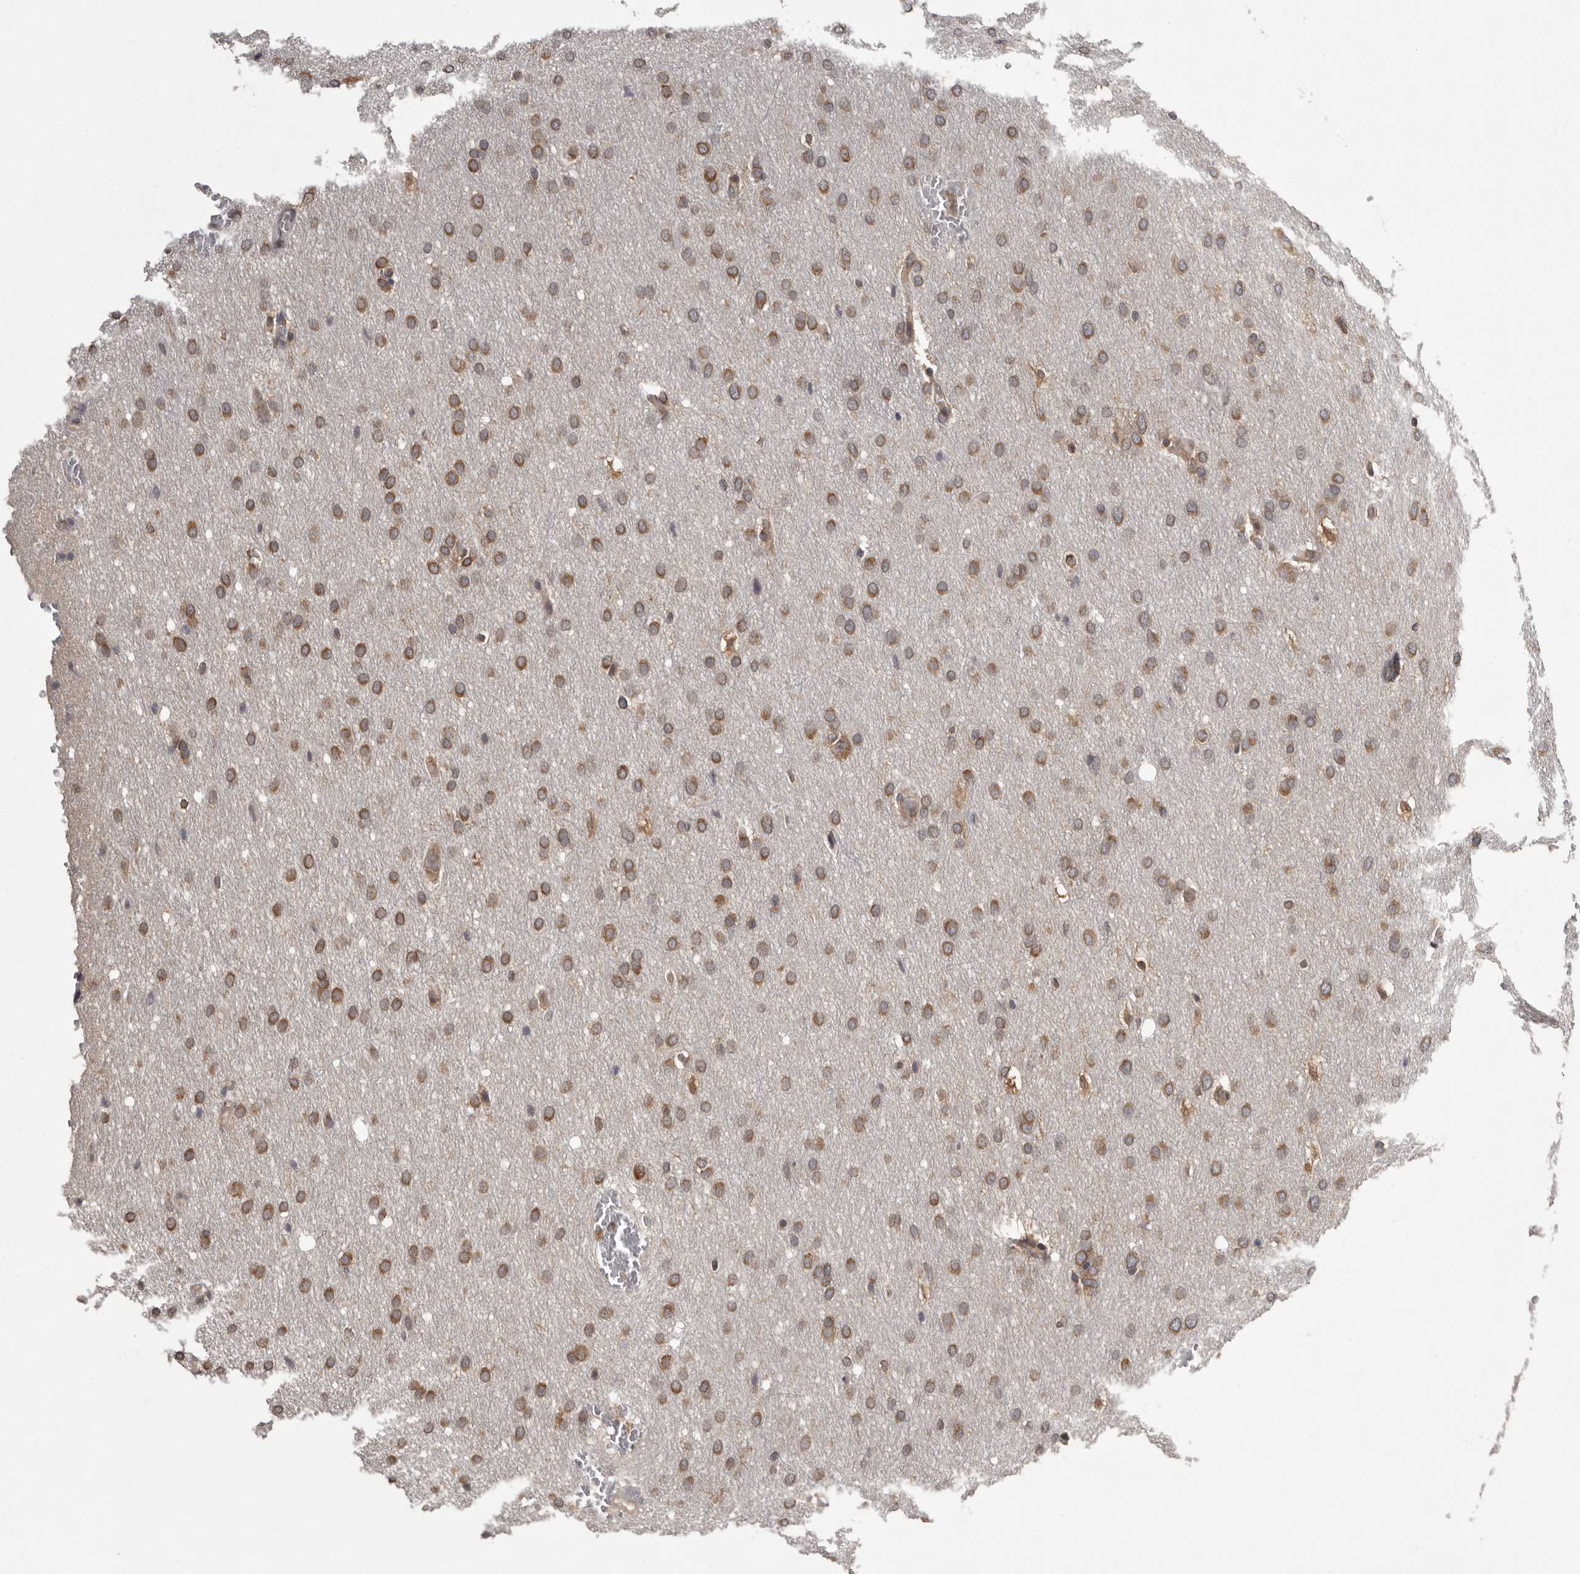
{"staining": {"intensity": "moderate", "quantity": ">75%", "location": "cytoplasmic/membranous"}, "tissue": "glioma", "cell_type": "Tumor cells", "image_type": "cancer", "snomed": [{"axis": "morphology", "description": "Glioma, malignant, Low grade"}, {"axis": "topography", "description": "Brain"}], "caption": "Malignant glioma (low-grade) stained for a protein displays moderate cytoplasmic/membranous positivity in tumor cells. The protein of interest is stained brown, and the nuclei are stained in blue (DAB IHC with brightfield microscopy, high magnification).", "gene": "DARS1", "patient": {"sex": "female", "age": 37}}